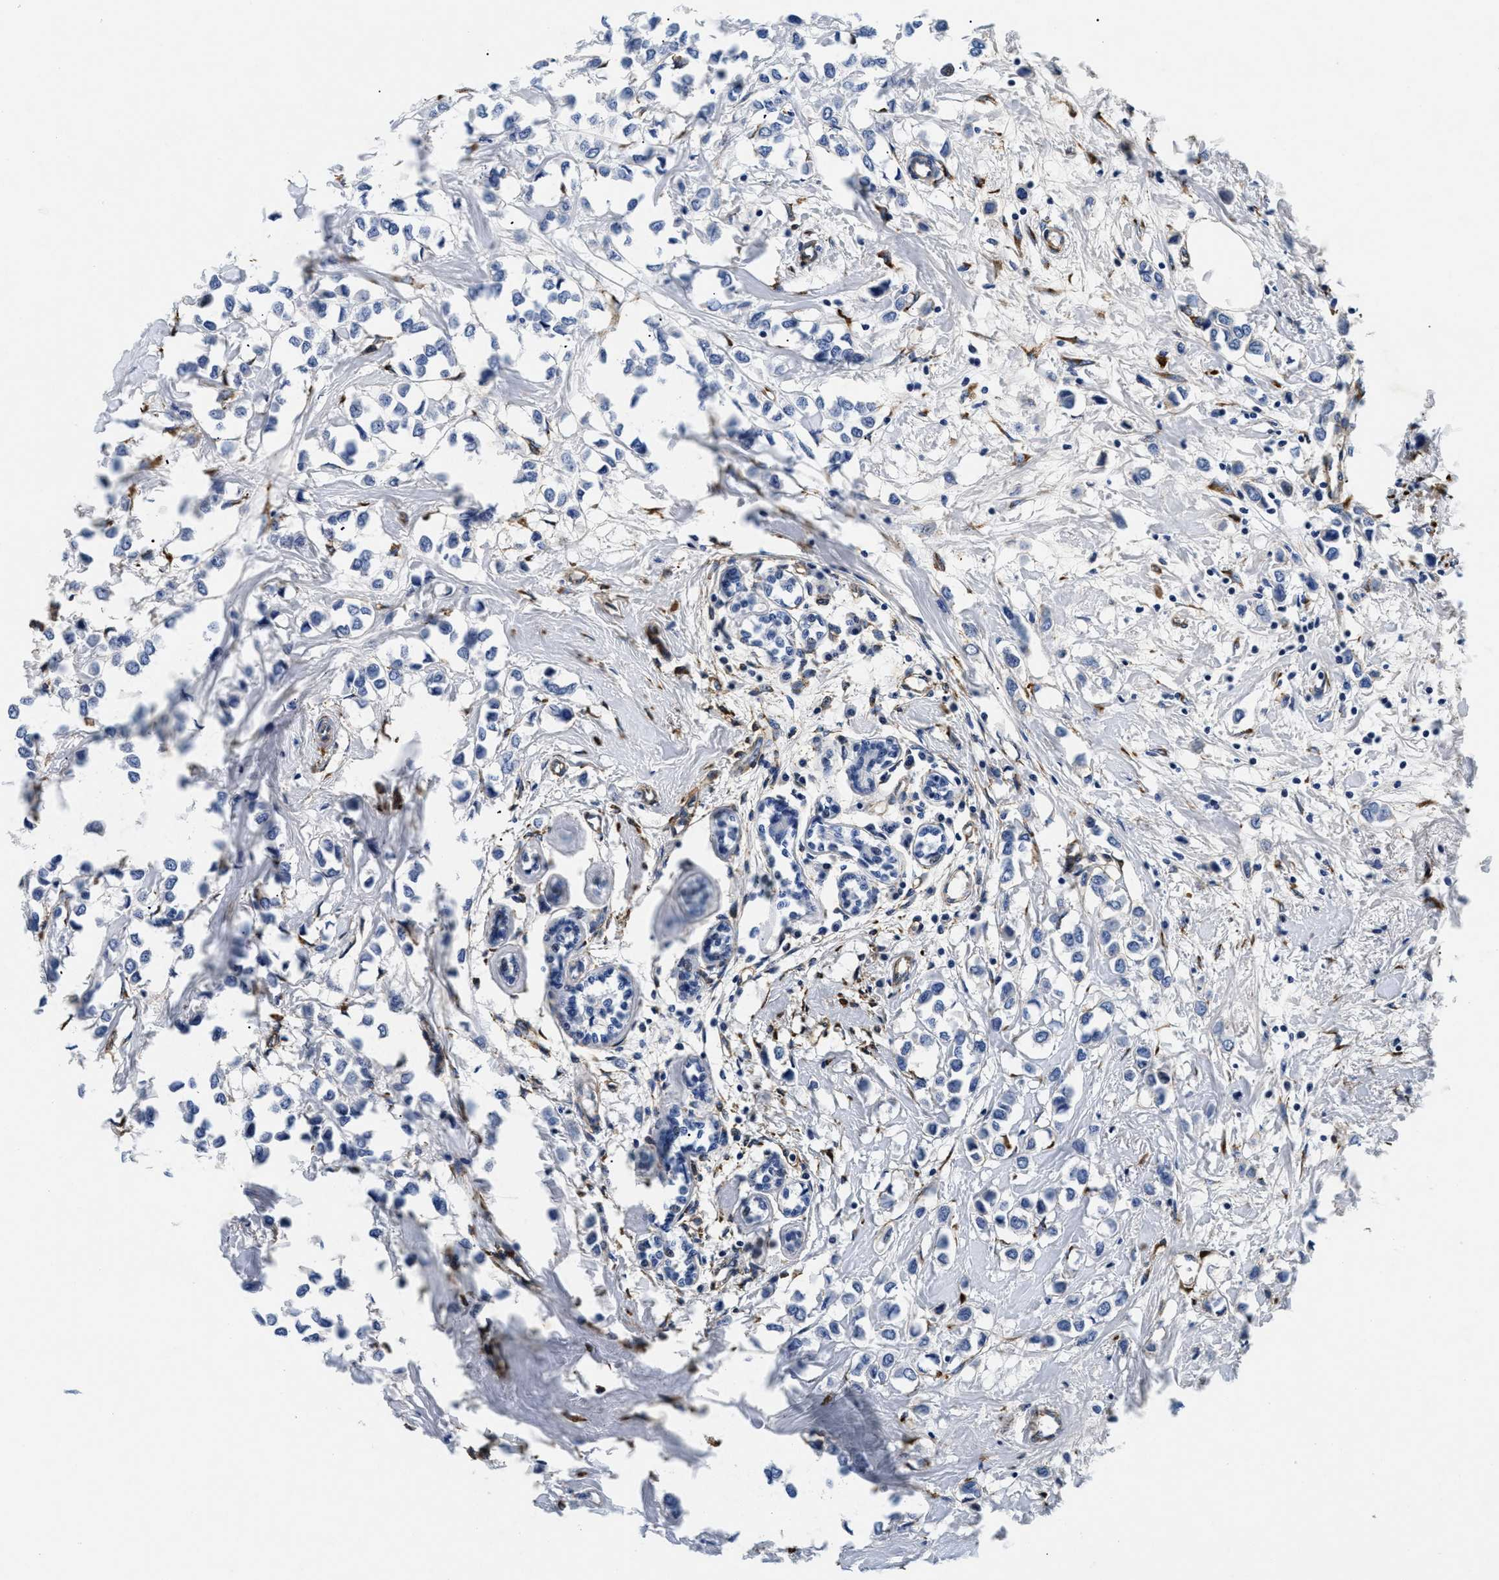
{"staining": {"intensity": "negative", "quantity": "none", "location": "none"}, "tissue": "breast cancer", "cell_type": "Tumor cells", "image_type": "cancer", "snomed": [{"axis": "morphology", "description": "Lobular carcinoma"}, {"axis": "topography", "description": "Breast"}], "caption": "High magnification brightfield microscopy of breast cancer (lobular carcinoma) stained with DAB (3,3'-diaminobenzidine) (brown) and counterstained with hematoxylin (blue): tumor cells show no significant expression.", "gene": "LAMA3", "patient": {"sex": "female", "age": 51}}